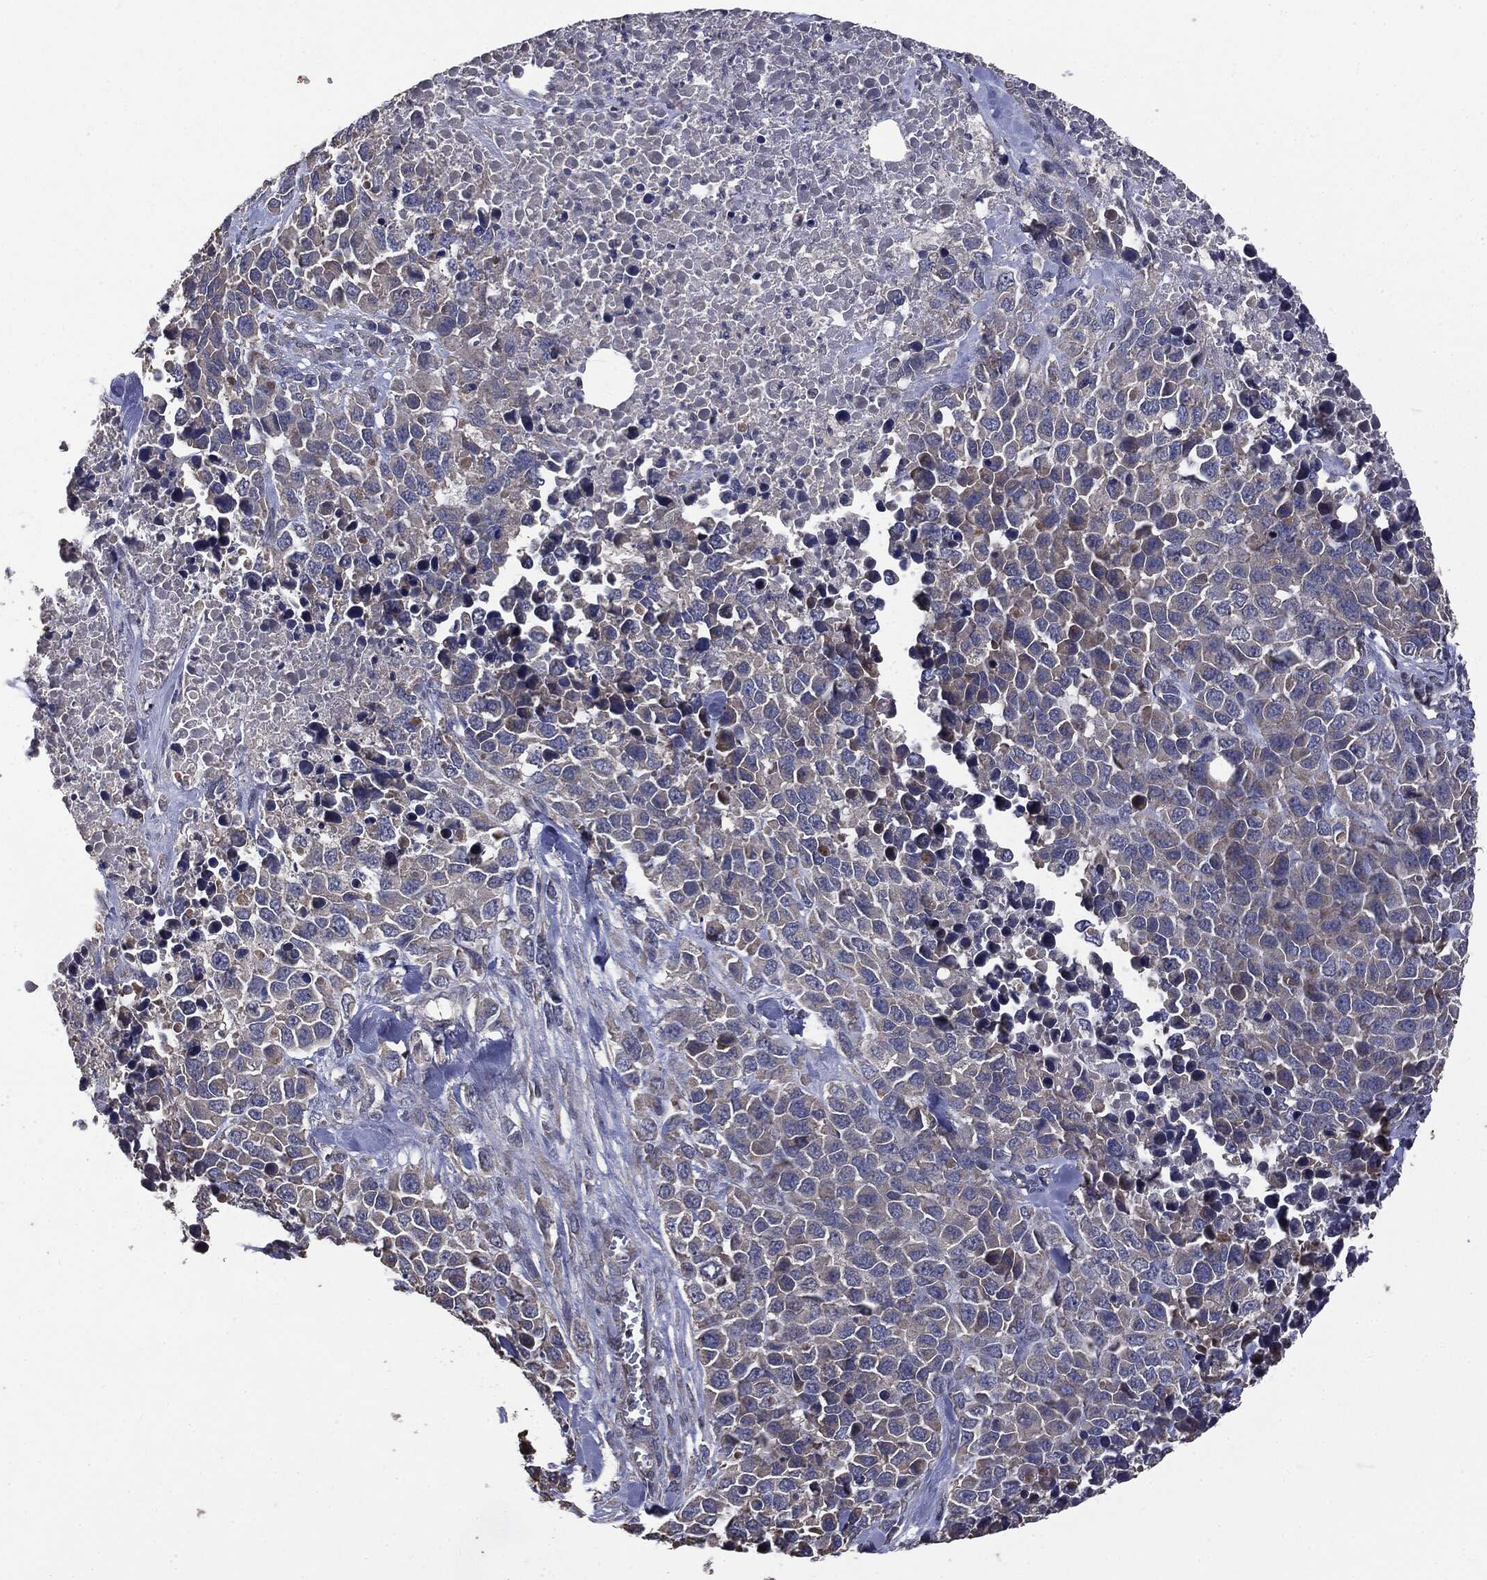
{"staining": {"intensity": "weak", "quantity": "<25%", "location": "cytoplasmic/membranous"}, "tissue": "melanoma", "cell_type": "Tumor cells", "image_type": "cancer", "snomed": [{"axis": "morphology", "description": "Malignant melanoma, Metastatic site"}, {"axis": "topography", "description": "Skin"}], "caption": "Photomicrograph shows no significant protein positivity in tumor cells of melanoma.", "gene": "MTOR", "patient": {"sex": "male", "age": 84}}